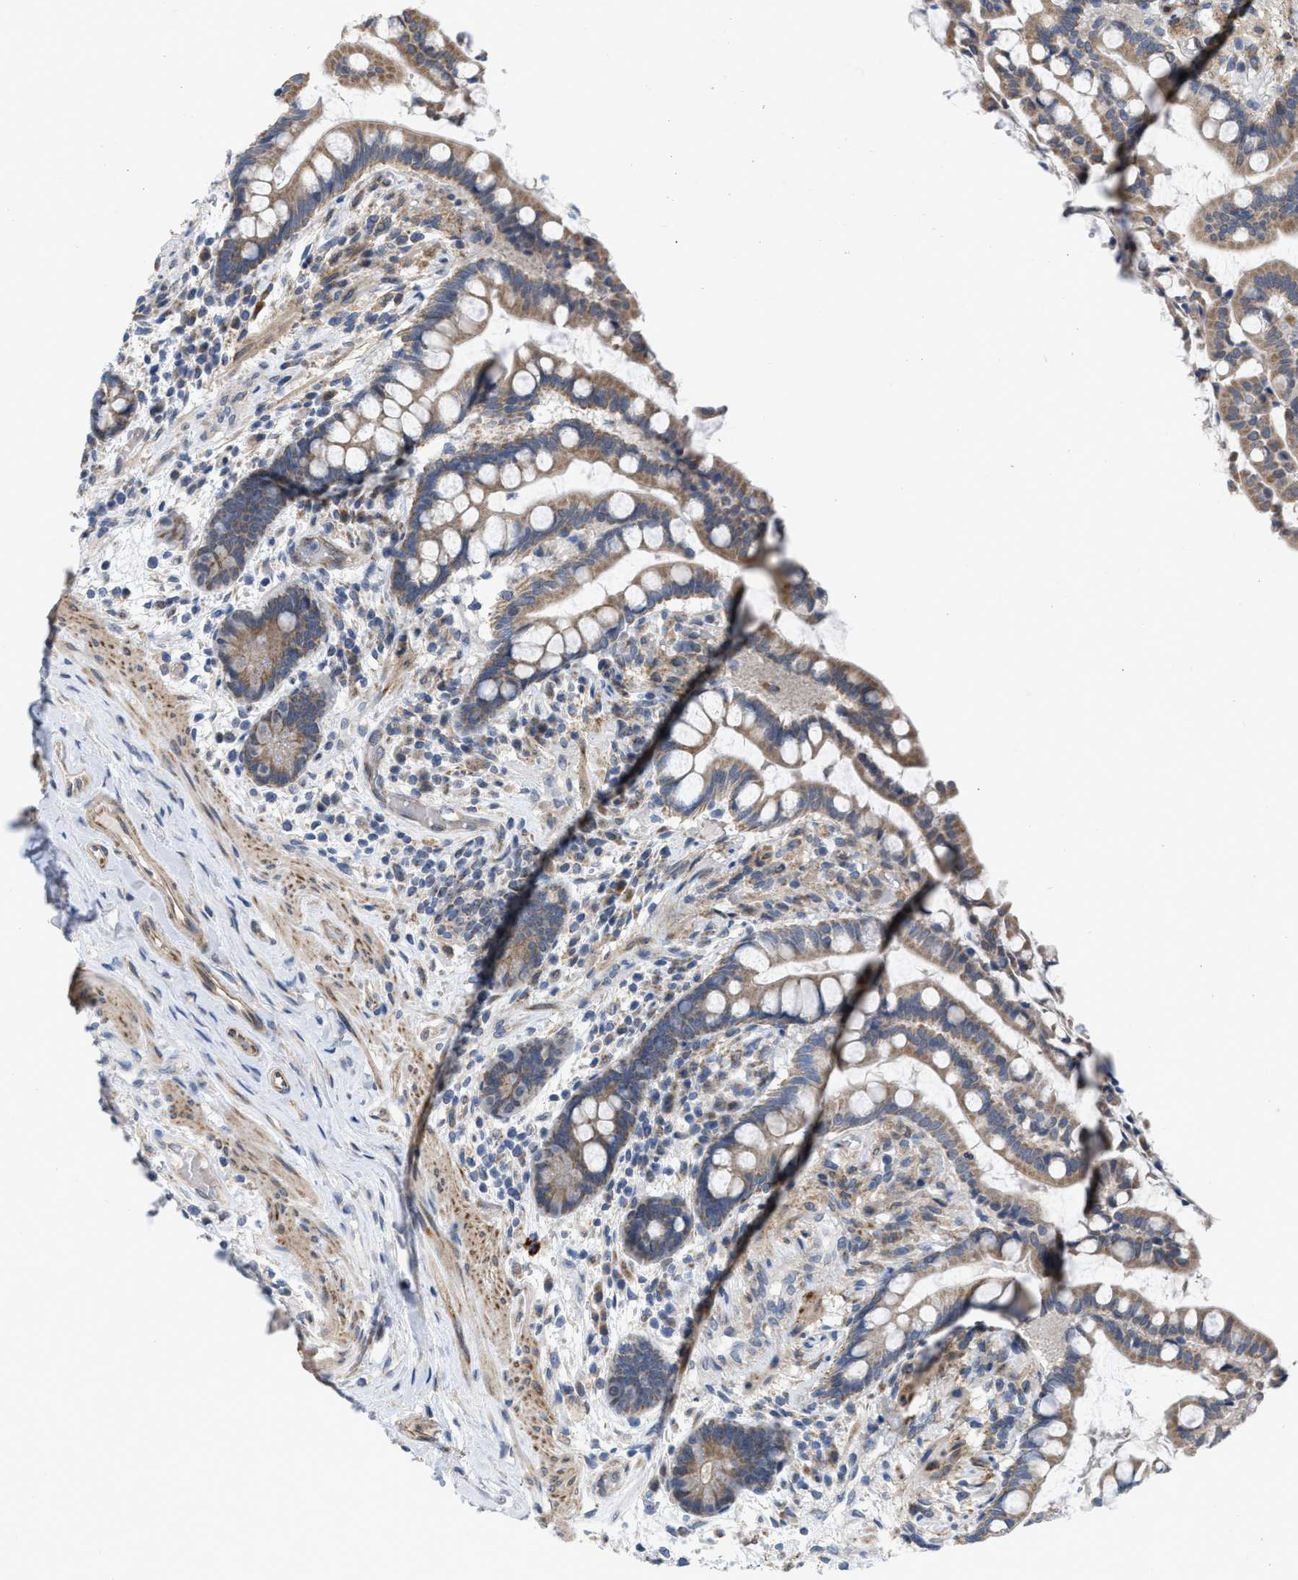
{"staining": {"intensity": "moderate", "quantity": ">75%", "location": "cytoplasmic/membranous"}, "tissue": "colon", "cell_type": "Endothelial cells", "image_type": "normal", "snomed": [{"axis": "morphology", "description": "Normal tissue, NOS"}, {"axis": "topography", "description": "Colon"}], "caption": "Immunohistochemistry (IHC) histopathology image of benign human colon stained for a protein (brown), which demonstrates medium levels of moderate cytoplasmic/membranous expression in about >75% of endothelial cells.", "gene": "EOGT", "patient": {"sex": "male", "age": 73}}